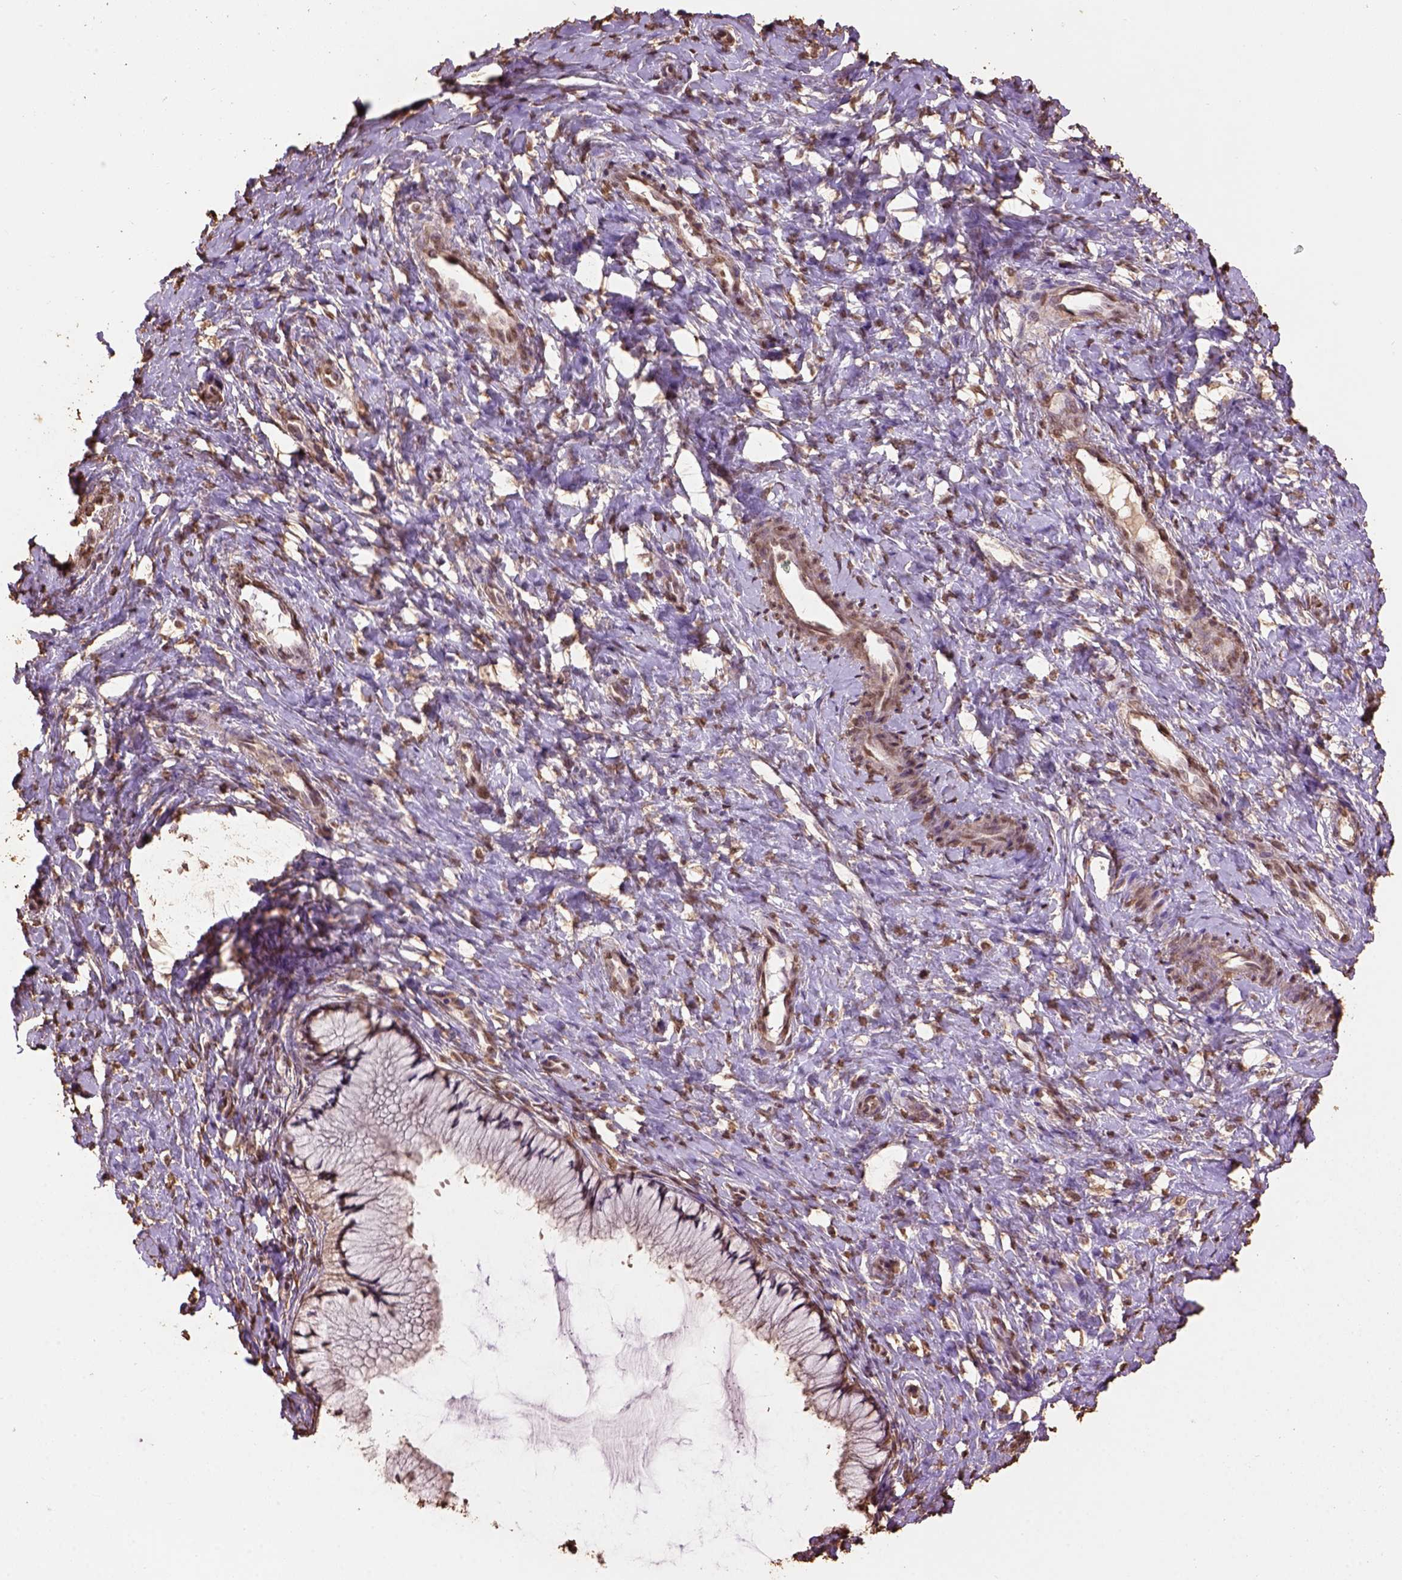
{"staining": {"intensity": "moderate", "quantity": "<25%", "location": "cytoplasmic/membranous,nuclear"}, "tissue": "cervix", "cell_type": "Glandular cells", "image_type": "normal", "snomed": [{"axis": "morphology", "description": "Normal tissue, NOS"}, {"axis": "topography", "description": "Cervix"}], "caption": "The image reveals immunohistochemical staining of normal cervix. There is moderate cytoplasmic/membranous,nuclear positivity is appreciated in approximately <25% of glandular cells.", "gene": "CSTF2T", "patient": {"sex": "female", "age": 37}}